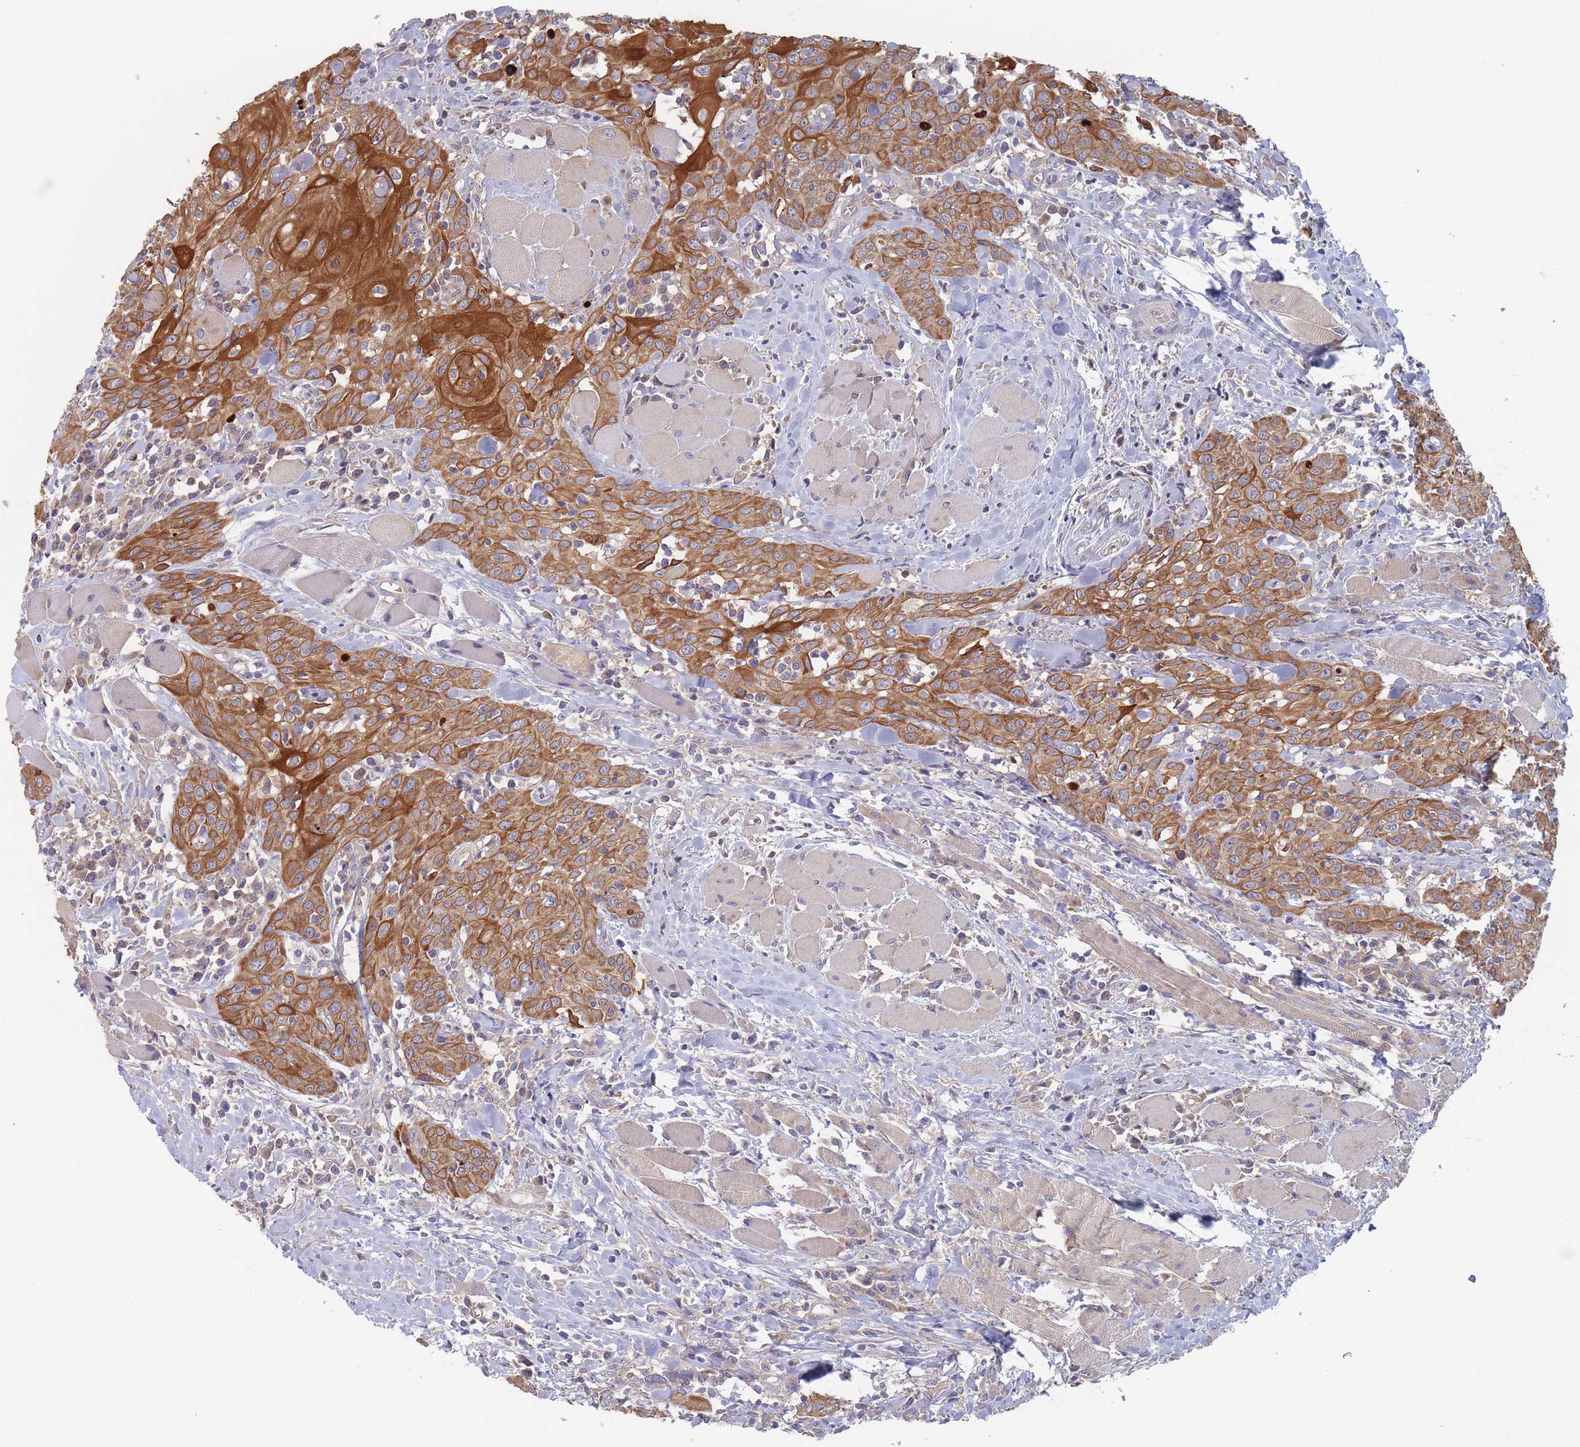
{"staining": {"intensity": "moderate", "quantity": ">75%", "location": "cytoplasmic/membranous"}, "tissue": "head and neck cancer", "cell_type": "Tumor cells", "image_type": "cancer", "snomed": [{"axis": "morphology", "description": "Squamous cell carcinoma, NOS"}, {"axis": "topography", "description": "Oral tissue"}, {"axis": "topography", "description": "Head-Neck"}], "caption": "A micrograph of human squamous cell carcinoma (head and neck) stained for a protein displays moderate cytoplasmic/membranous brown staining in tumor cells.", "gene": "EFCC1", "patient": {"sex": "female", "age": 70}}